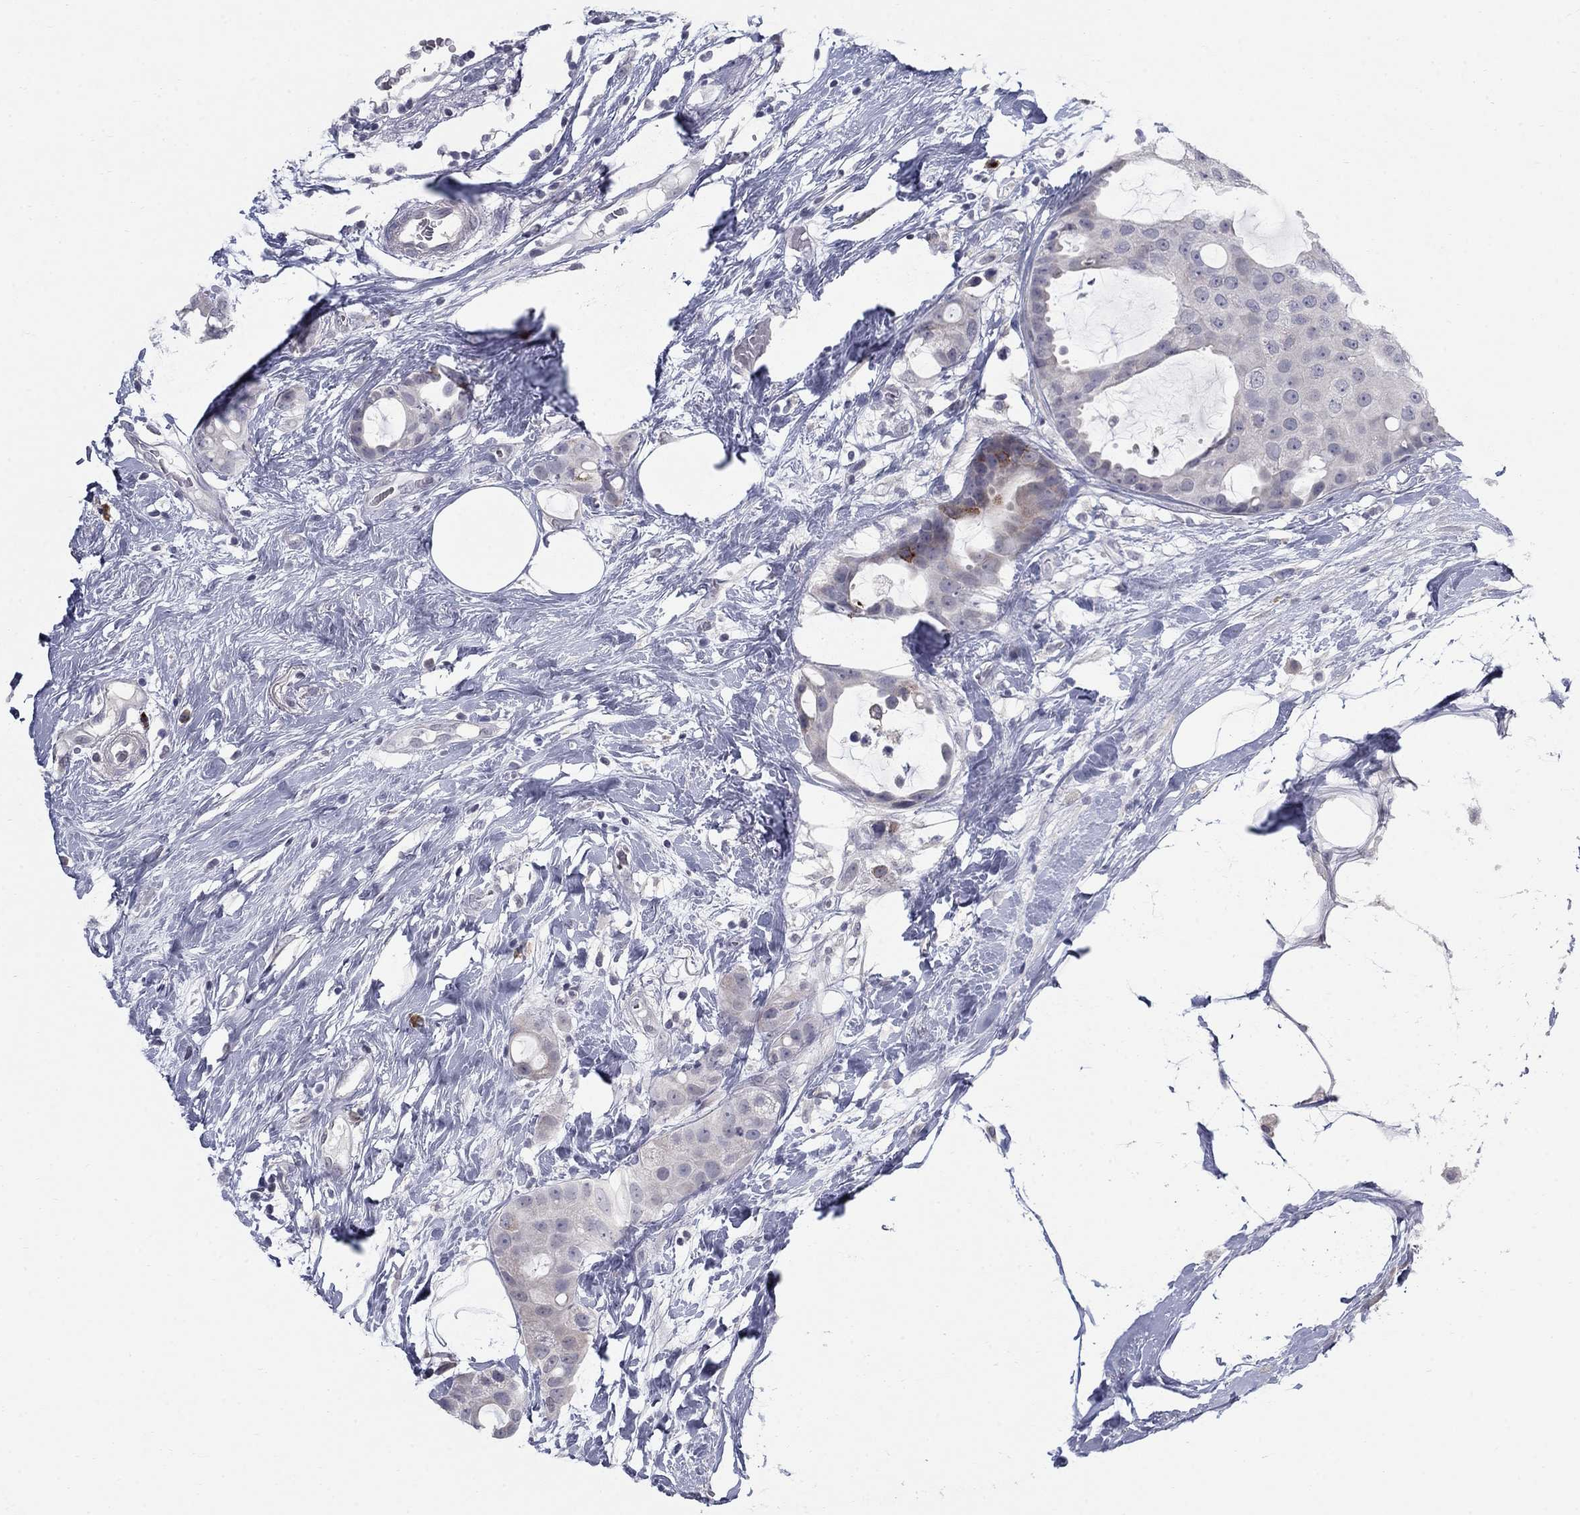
{"staining": {"intensity": "negative", "quantity": "none", "location": "none"}, "tissue": "breast cancer", "cell_type": "Tumor cells", "image_type": "cancer", "snomed": [{"axis": "morphology", "description": "Duct carcinoma"}, {"axis": "topography", "description": "Breast"}], "caption": "Image shows no protein staining in tumor cells of breast invasive ductal carcinoma tissue.", "gene": "NTRK2", "patient": {"sex": "female", "age": 45}}